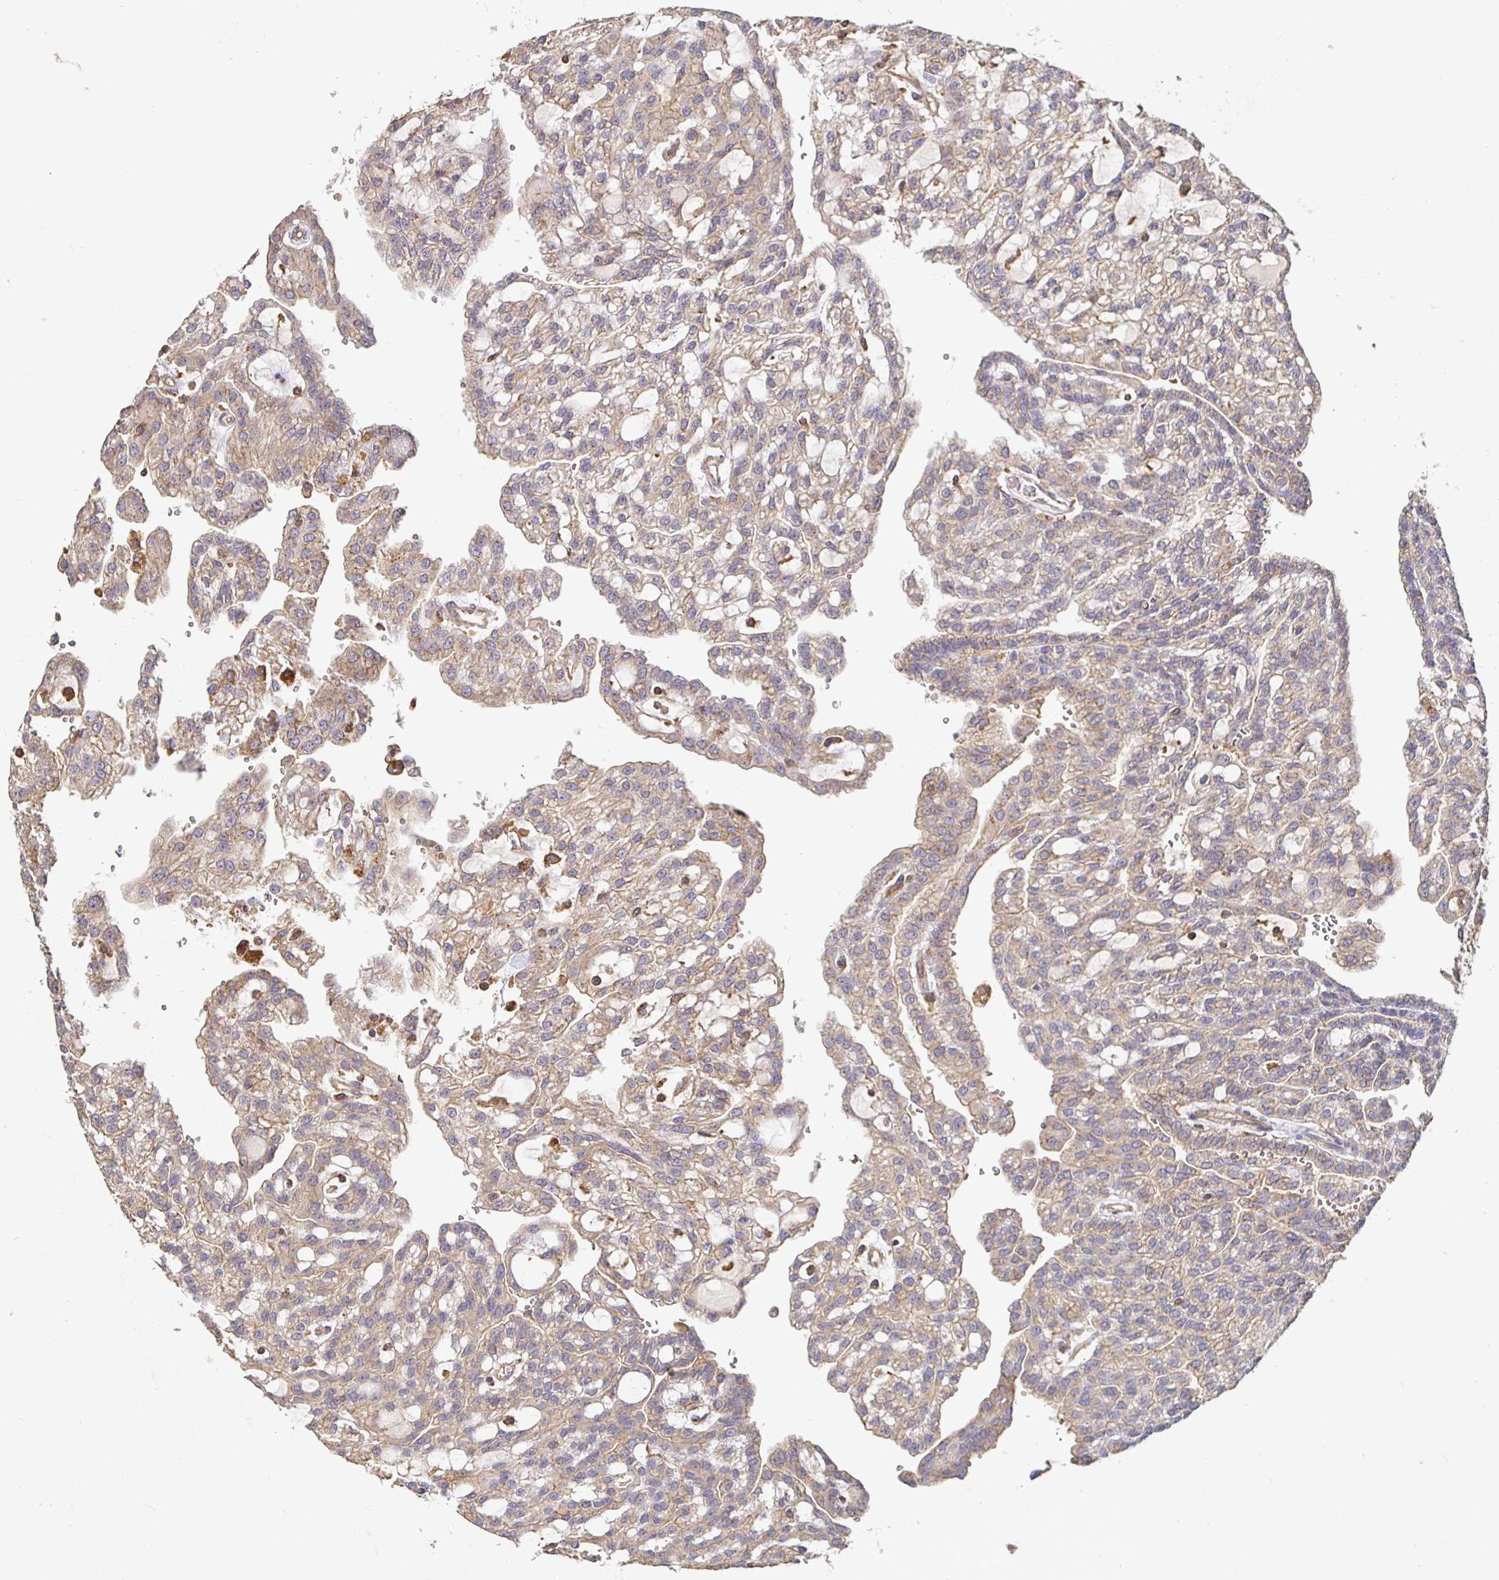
{"staining": {"intensity": "weak", "quantity": "25%-75%", "location": "cytoplasmic/membranous"}, "tissue": "renal cancer", "cell_type": "Tumor cells", "image_type": "cancer", "snomed": [{"axis": "morphology", "description": "Adenocarcinoma, NOS"}, {"axis": "topography", "description": "Kidney"}], "caption": "Renal cancer (adenocarcinoma) was stained to show a protein in brown. There is low levels of weak cytoplasmic/membranous staining in about 25%-75% of tumor cells.", "gene": "C1QTNF7", "patient": {"sex": "male", "age": 63}}